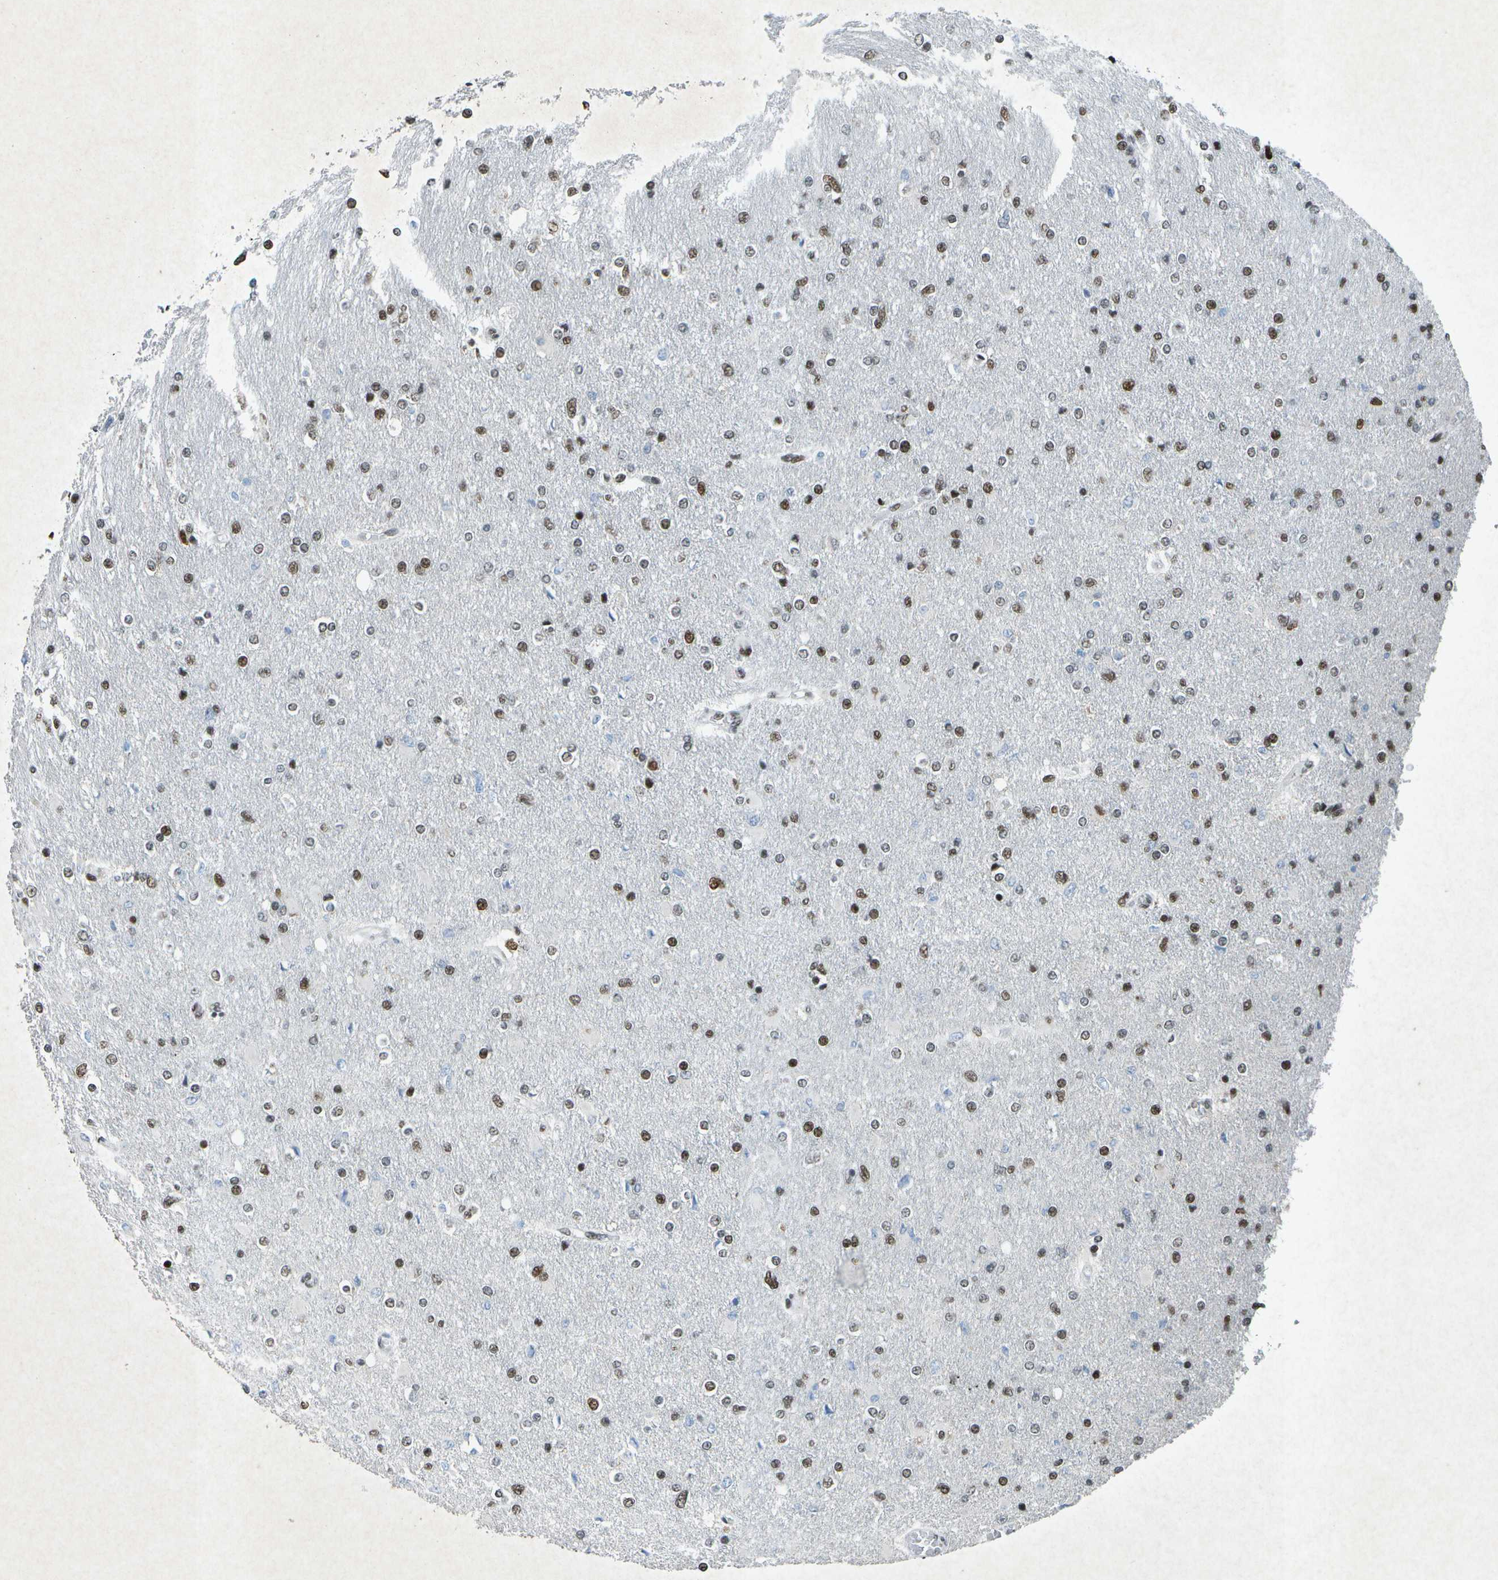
{"staining": {"intensity": "moderate", "quantity": ">75%", "location": "nuclear"}, "tissue": "glioma", "cell_type": "Tumor cells", "image_type": "cancer", "snomed": [{"axis": "morphology", "description": "Glioma, malignant, High grade"}, {"axis": "topography", "description": "Cerebral cortex"}], "caption": "IHC micrograph of neoplastic tissue: malignant glioma (high-grade) stained using immunohistochemistry (IHC) demonstrates medium levels of moderate protein expression localized specifically in the nuclear of tumor cells, appearing as a nuclear brown color.", "gene": "MTA2", "patient": {"sex": "female", "age": 36}}